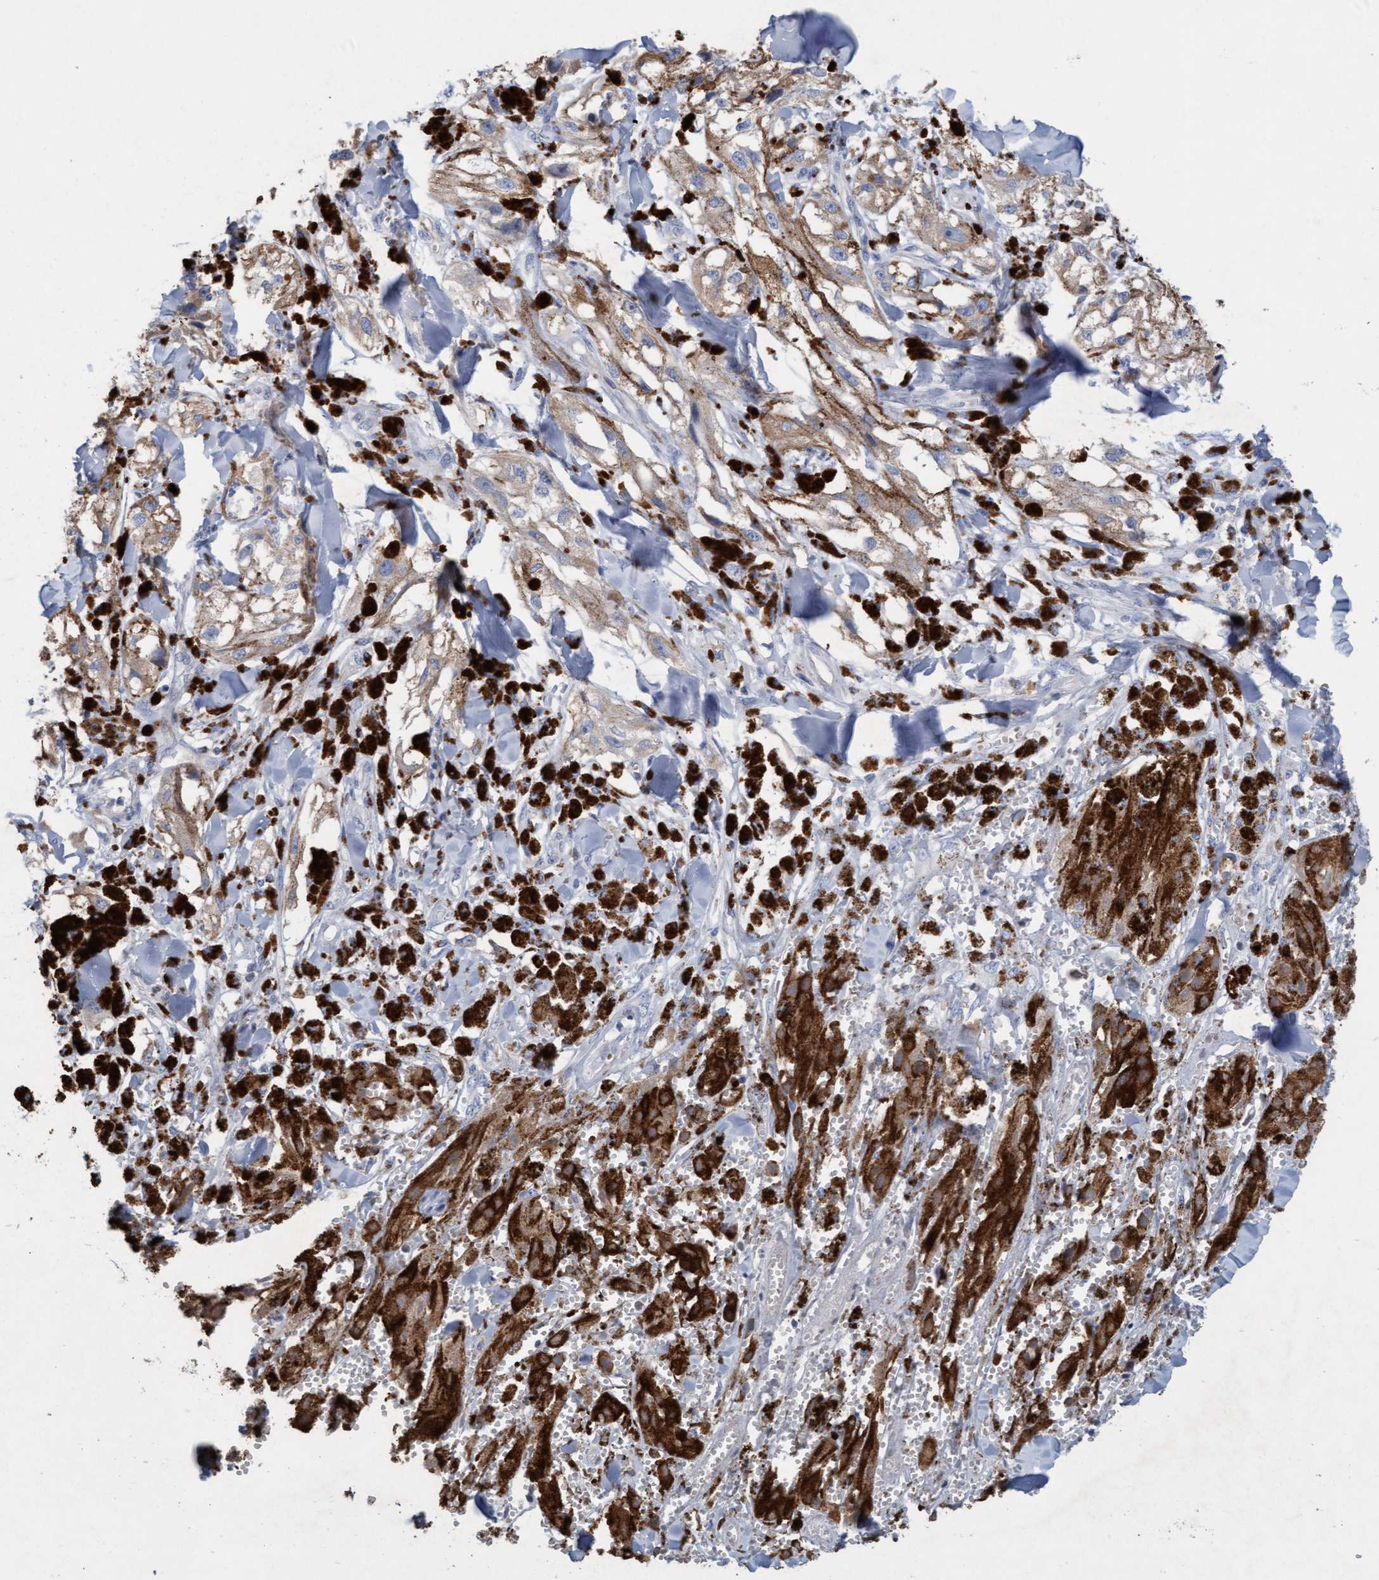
{"staining": {"intensity": "weak", "quantity": ">75%", "location": "cytoplasmic/membranous"}, "tissue": "melanoma", "cell_type": "Tumor cells", "image_type": "cancer", "snomed": [{"axis": "morphology", "description": "Malignant melanoma, NOS"}, {"axis": "topography", "description": "Skin"}], "caption": "Malignant melanoma tissue exhibits weak cytoplasmic/membranous staining in about >75% of tumor cells, visualized by immunohistochemistry. The protein is stained brown, and the nuclei are stained in blue (DAB IHC with brightfield microscopy, high magnification).", "gene": "SIGIRR", "patient": {"sex": "male", "age": 88}}